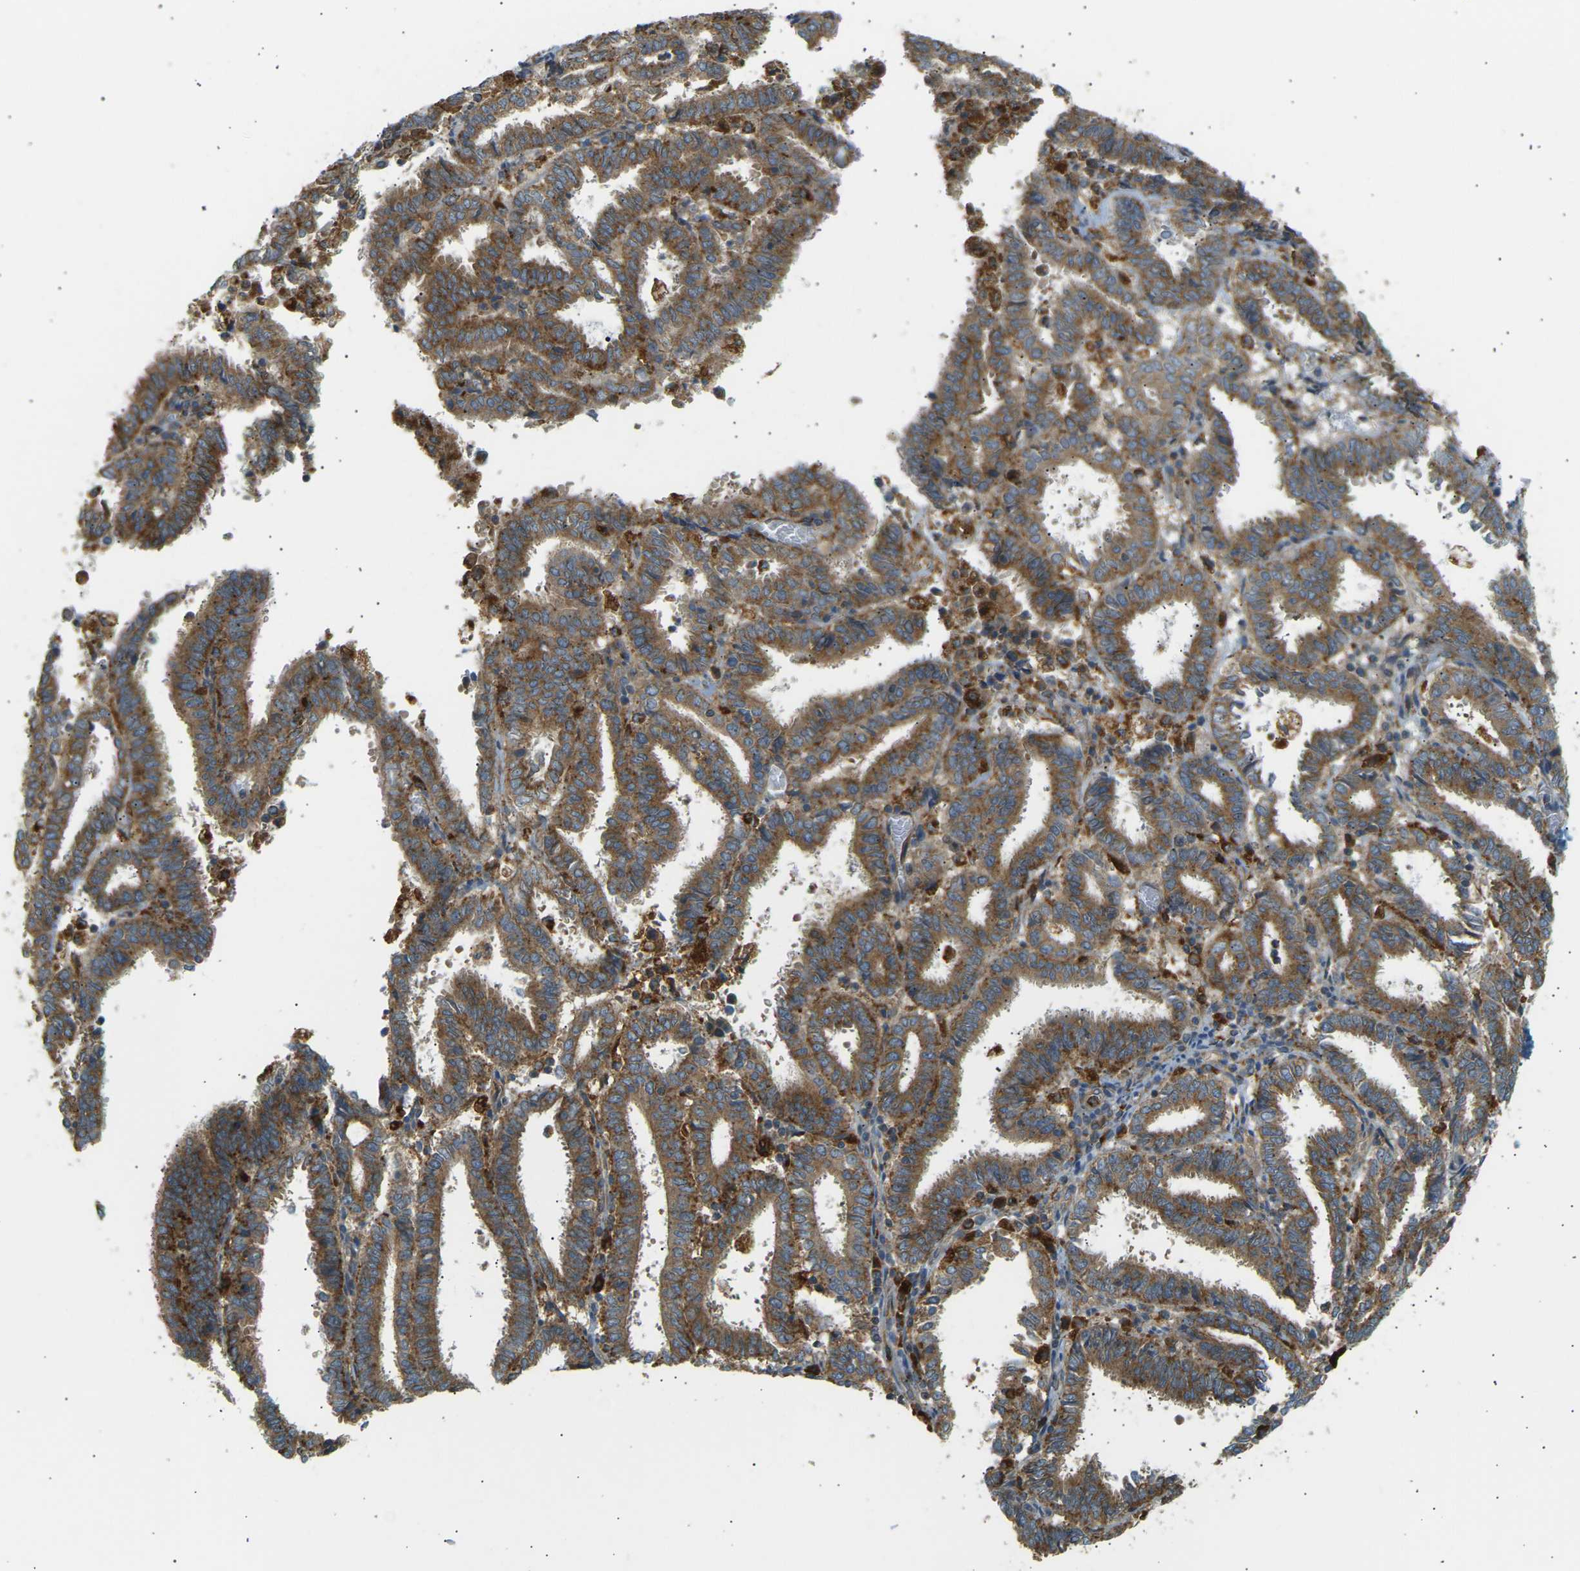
{"staining": {"intensity": "moderate", "quantity": ">75%", "location": "cytoplasmic/membranous"}, "tissue": "endometrial cancer", "cell_type": "Tumor cells", "image_type": "cancer", "snomed": [{"axis": "morphology", "description": "Adenocarcinoma, NOS"}, {"axis": "topography", "description": "Uterus"}], "caption": "This photomicrograph demonstrates adenocarcinoma (endometrial) stained with immunohistochemistry to label a protein in brown. The cytoplasmic/membranous of tumor cells show moderate positivity for the protein. Nuclei are counter-stained blue.", "gene": "CDK17", "patient": {"sex": "female", "age": 83}}